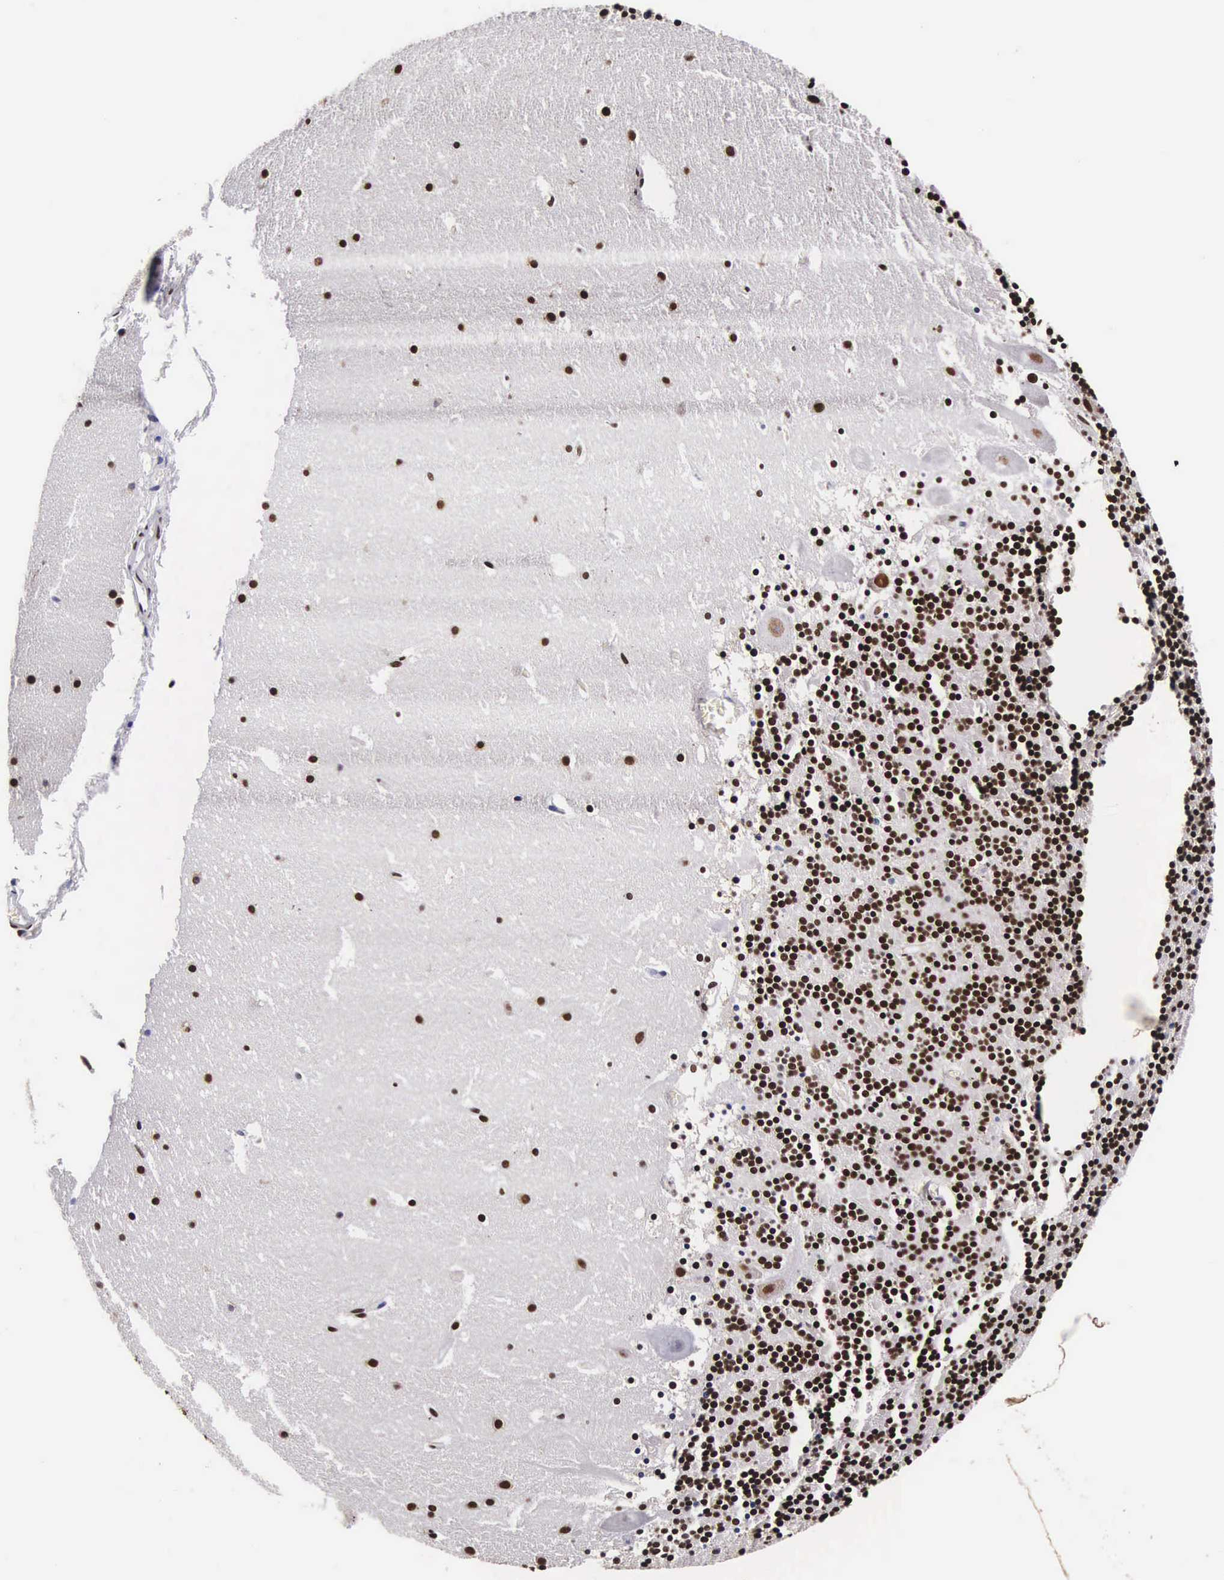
{"staining": {"intensity": "weak", "quantity": "25%-75%", "location": "nuclear"}, "tissue": "cerebellum", "cell_type": "Cells in granular layer", "image_type": "normal", "snomed": [{"axis": "morphology", "description": "Normal tissue, NOS"}, {"axis": "topography", "description": "Cerebellum"}], "caption": "Protein staining displays weak nuclear positivity in about 25%-75% of cells in granular layer in unremarkable cerebellum.", "gene": "BCL2L2", "patient": {"sex": "male", "age": 45}}